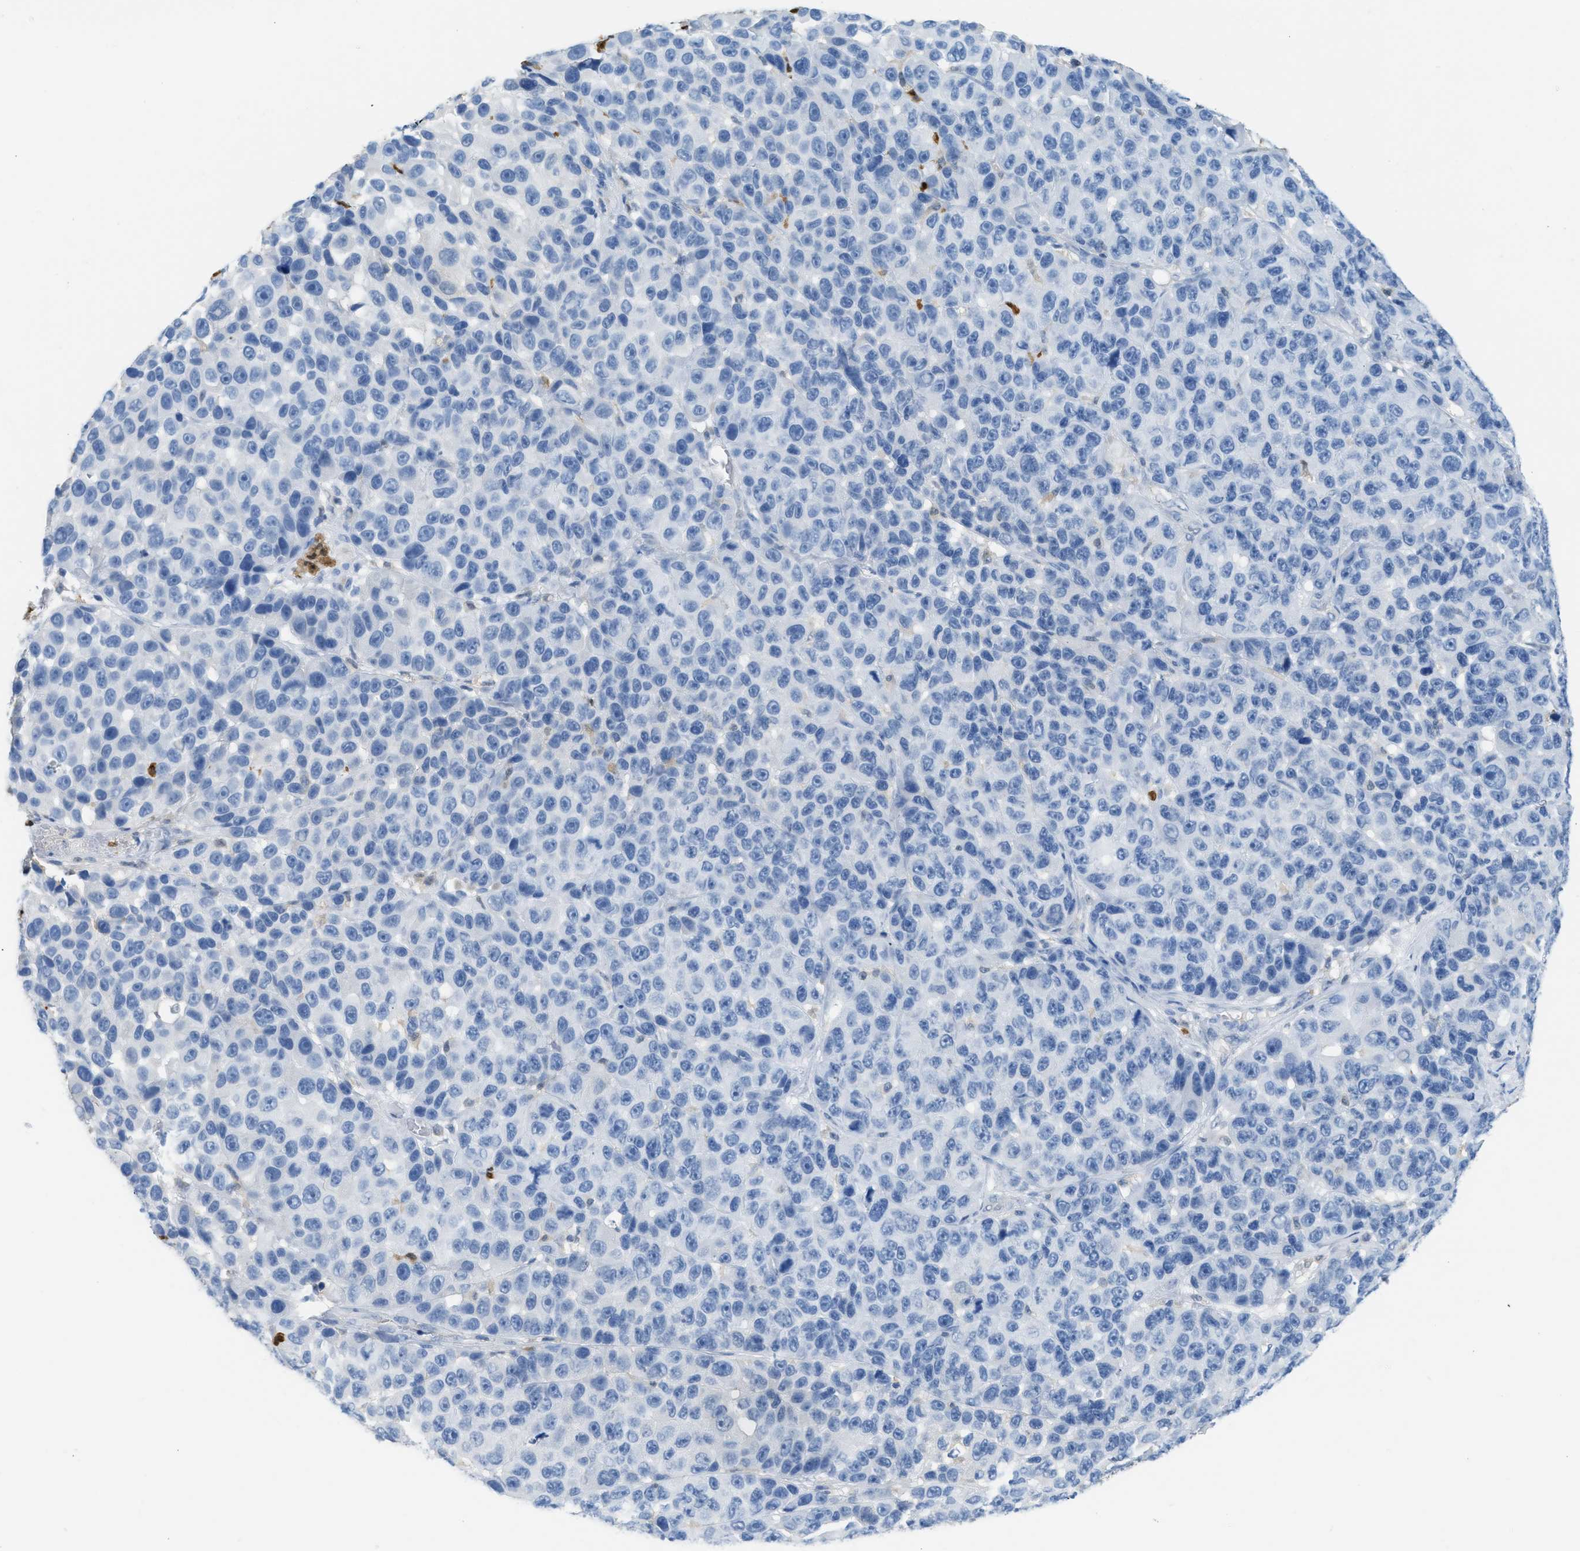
{"staining": {"intensity": "negative", "quantity": "none", "location": "none"}, "tissue": "melanoma", "cell_type": "Tumor cells", "image_type": "cancer", "snomed": [{"axis": "morphology", "description": "Malignant melanoma, NOS"}, {"axis": "topography", "description": "Skin"}], "caption": "The photomicrograph exhibits no significant positivity in tumor cells of malignant melanoma.", "gene": "SERPINB1", "patient": {"sex": "male", "age": 53}}